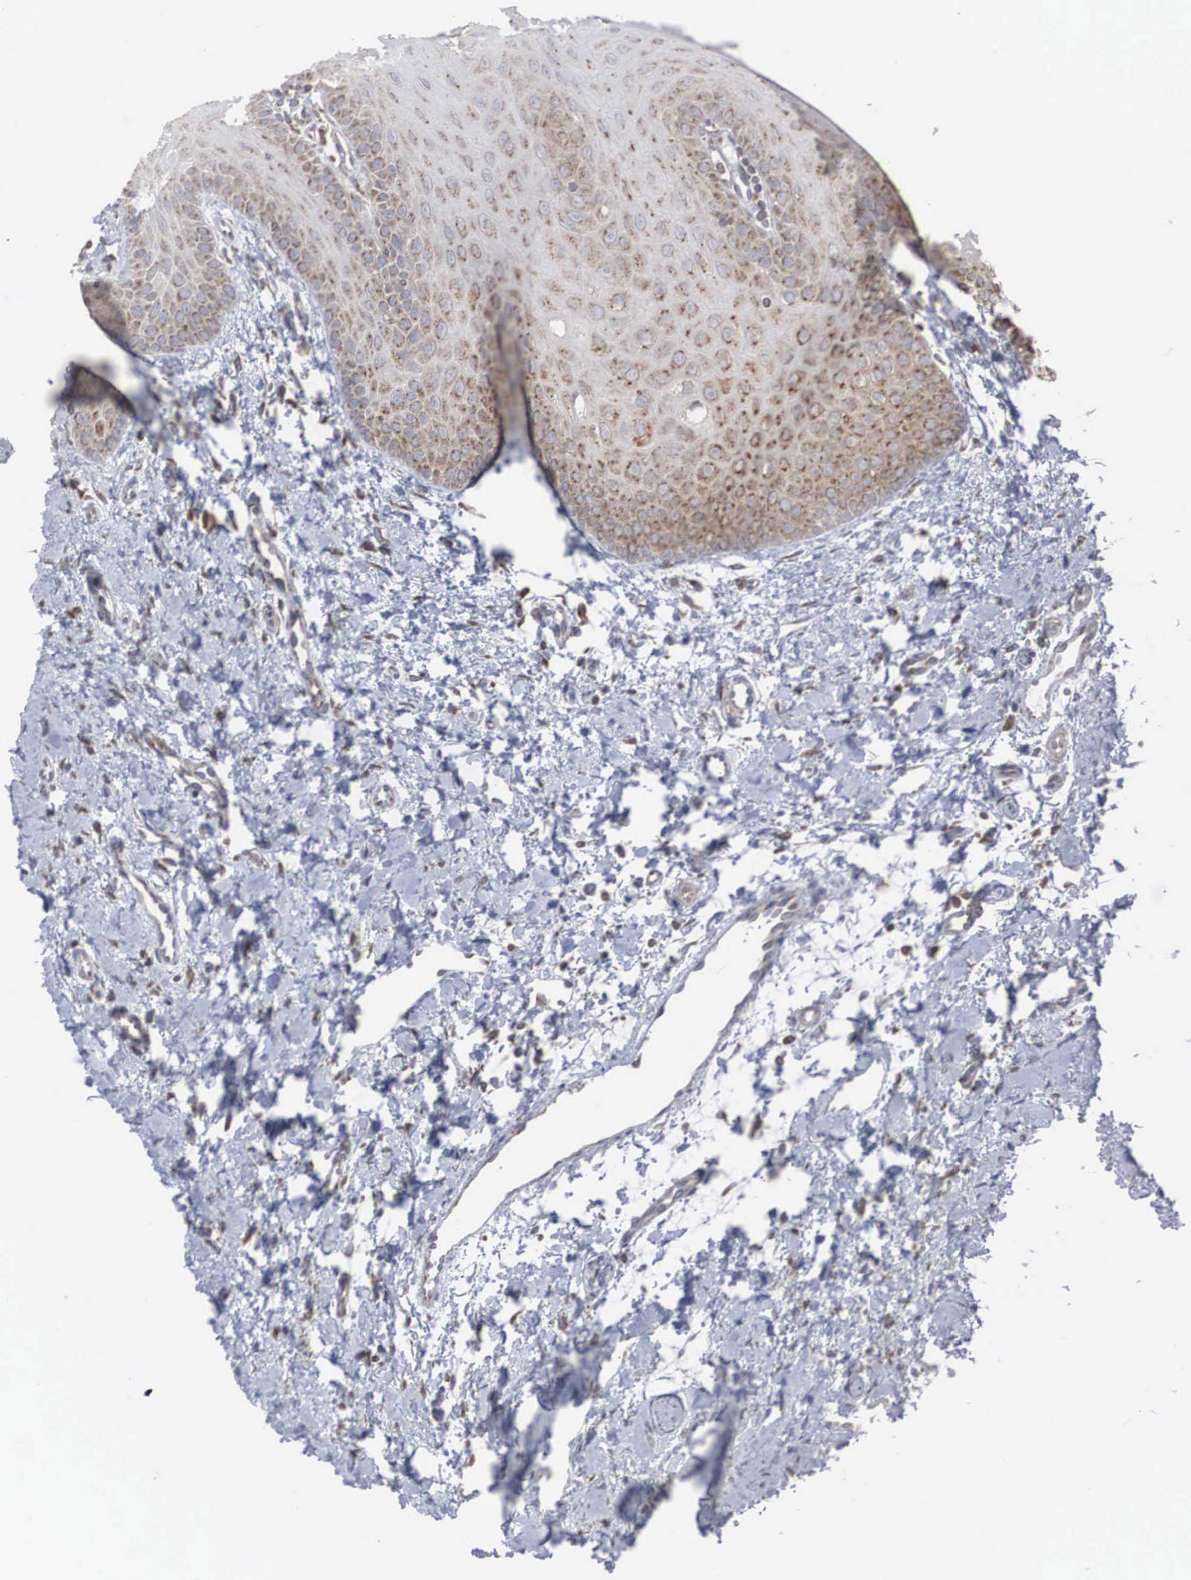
{"staining": {"intensity": "moderate", "quantity": ">75%", "location": "cytoplasmic/membranous"}, "tissue": "oral mucosa", "cell_type": "Squamous epithelial cells", "image_type": "normal", "snomed": [{"axis": "morphology", "description": "Normal tissue, NOS"}, {"axis": "topography", "description": "Oral tissue"}], "caption": "Immunohistochemical staining of unremarkable oral mucosa displays >75% levels of moderate cytoplasmic/membranous protein positivity in about >75% of squamous epithelial cells.", "gene": "CTAGE15", "patient": {"sex": "female", "age": 23}}